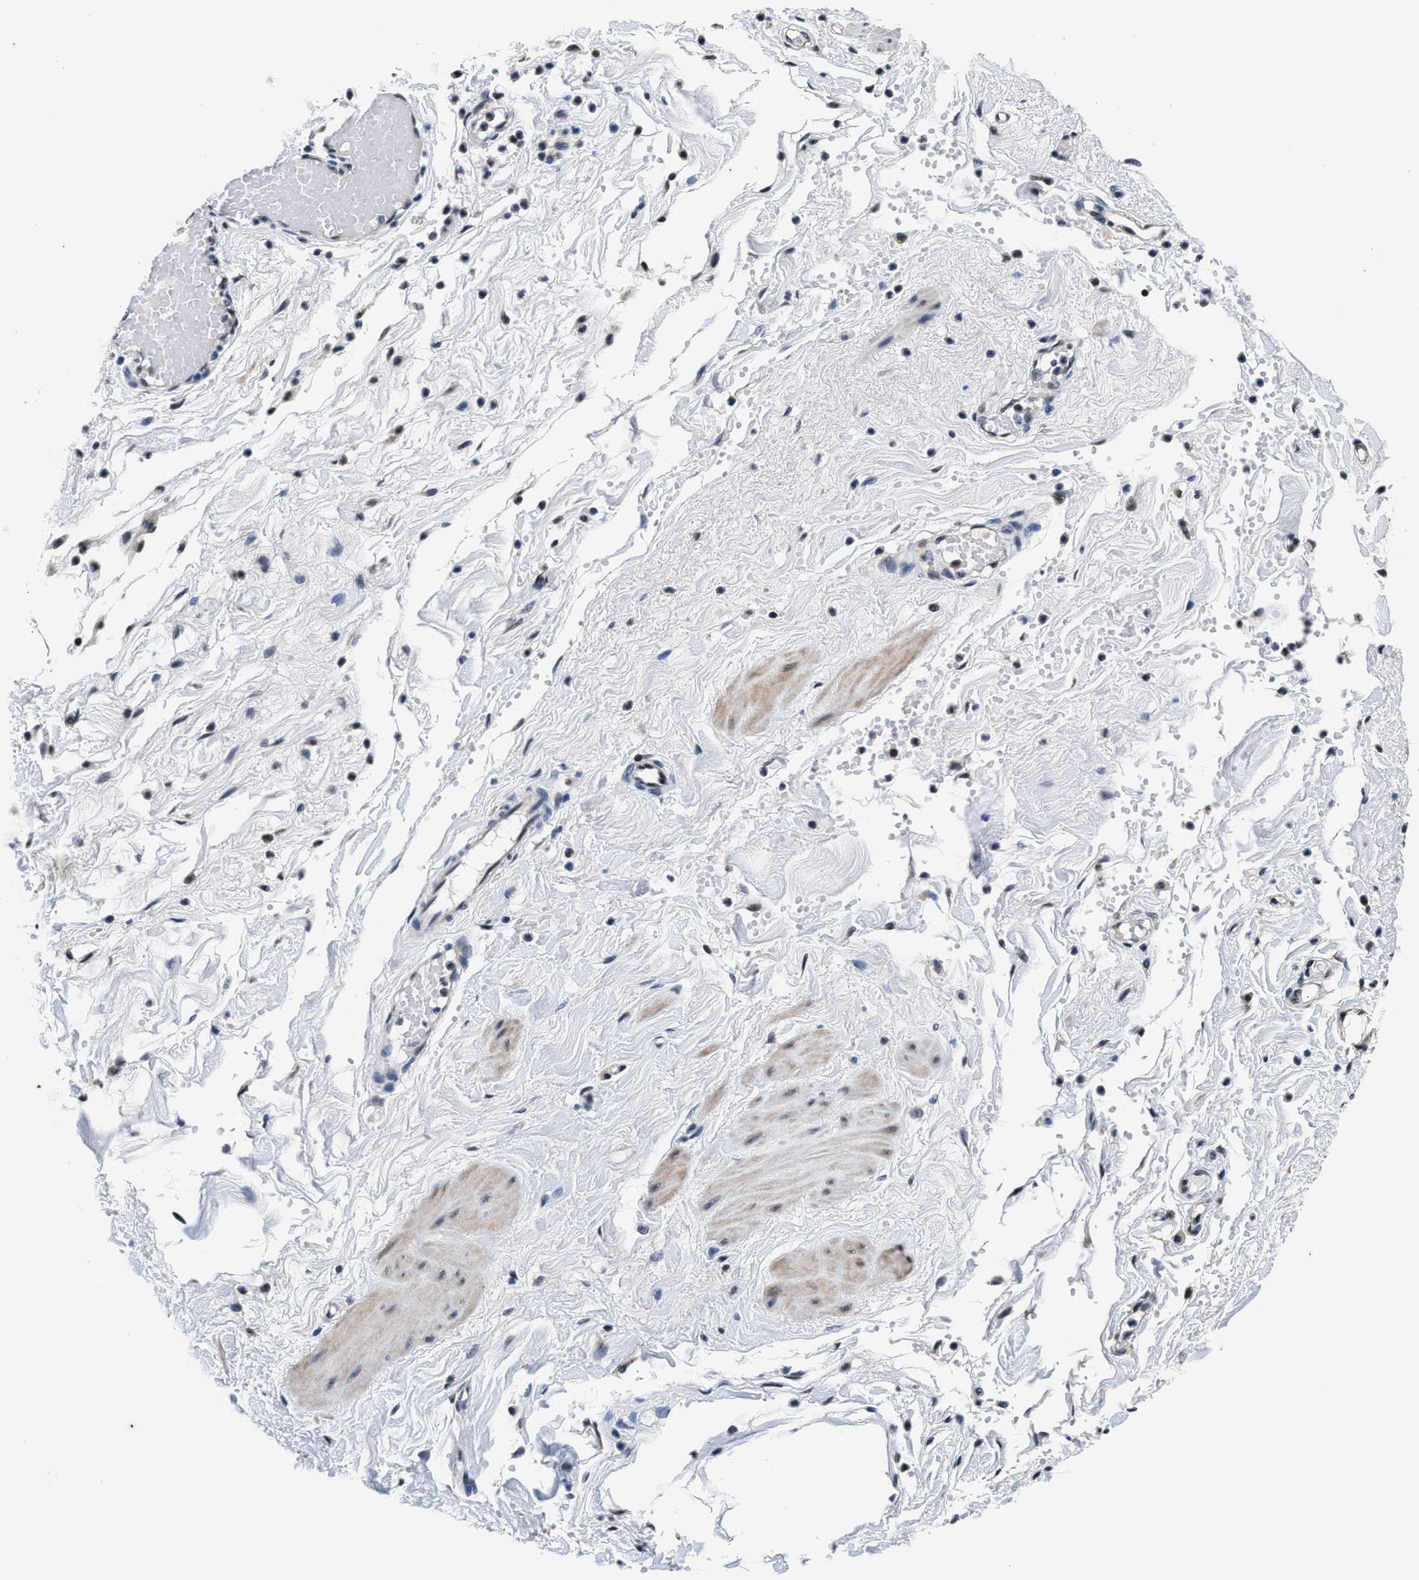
{"staining": {"intensity": "weak", "quantity": ">75%", "location": "cytoplasmic/membranous"}, "tissue": "adipose tissue", "cell_type": "Adipocytes", "image_type": "normal", "snomed": [{"axis": "morphology", "description": "Normal tissue, NOS"}, {"axis": "topography", "description": "Soft tissue"}], "caption": "Adipose tissue stained with IHC shows weak cytoplasmic/membranous positivity in about >75% of adipocytes.", "gene": "USP16", "patient": {"sex": "male", "age": 72}}